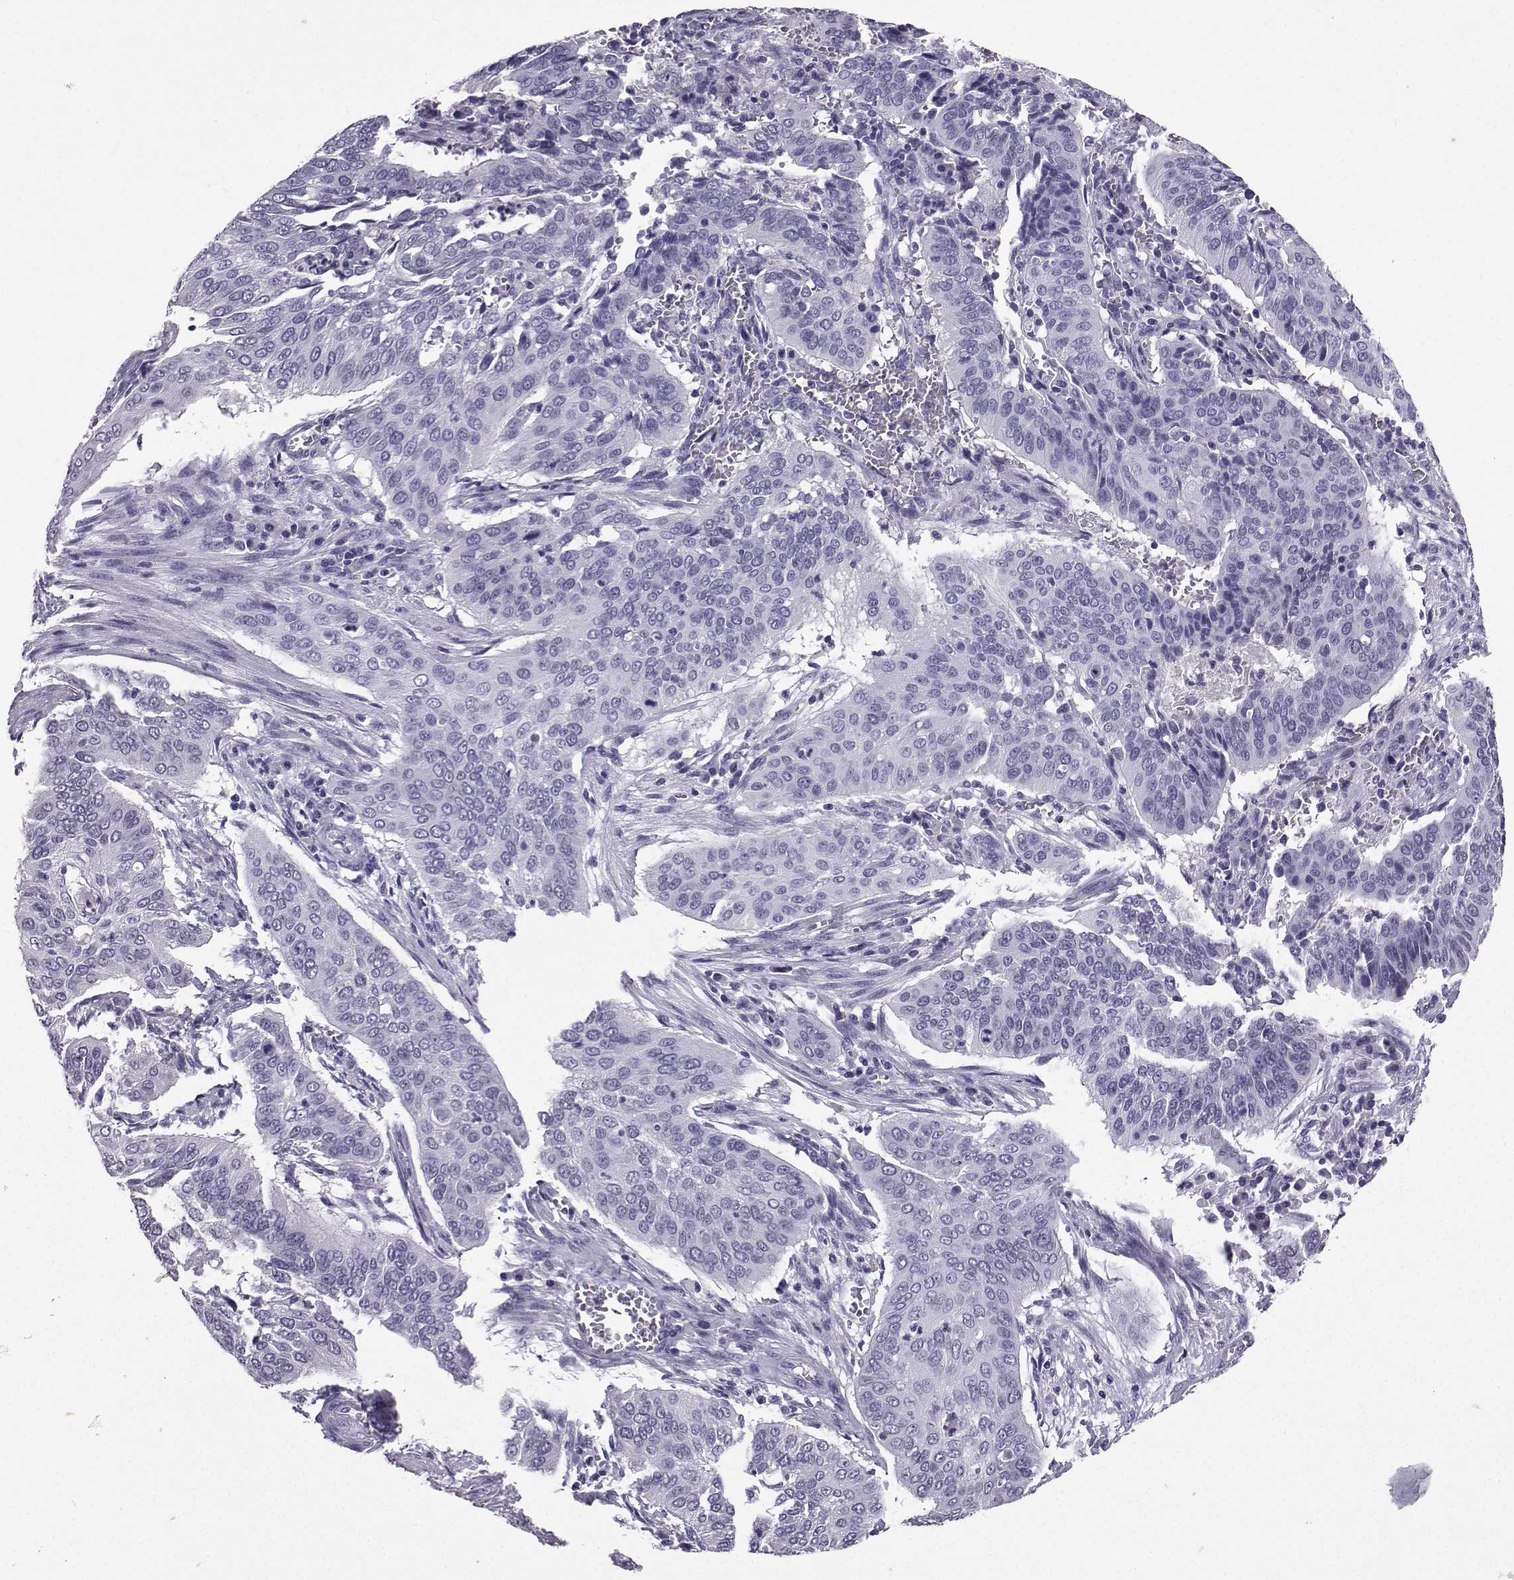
{"staining": {"intensity": "negative", "quantity": "none", "location": "none"}, "tissue": "cervical cancer", "cell_type": "Tumor cells", "image_type": "cancer", "snomed": [{"axis": "morphology", "description": "Squamous cell carcinoma, NOS"}, {"axis": "topography", "description": "Cervix"}], "caption": "Protein analysis of cervical cancer (squamous cell carcinoma) reveals no significant expression in tumor cells.", "gene": "SPAG11B", "patient": {"sex": "female", "age": 39}}